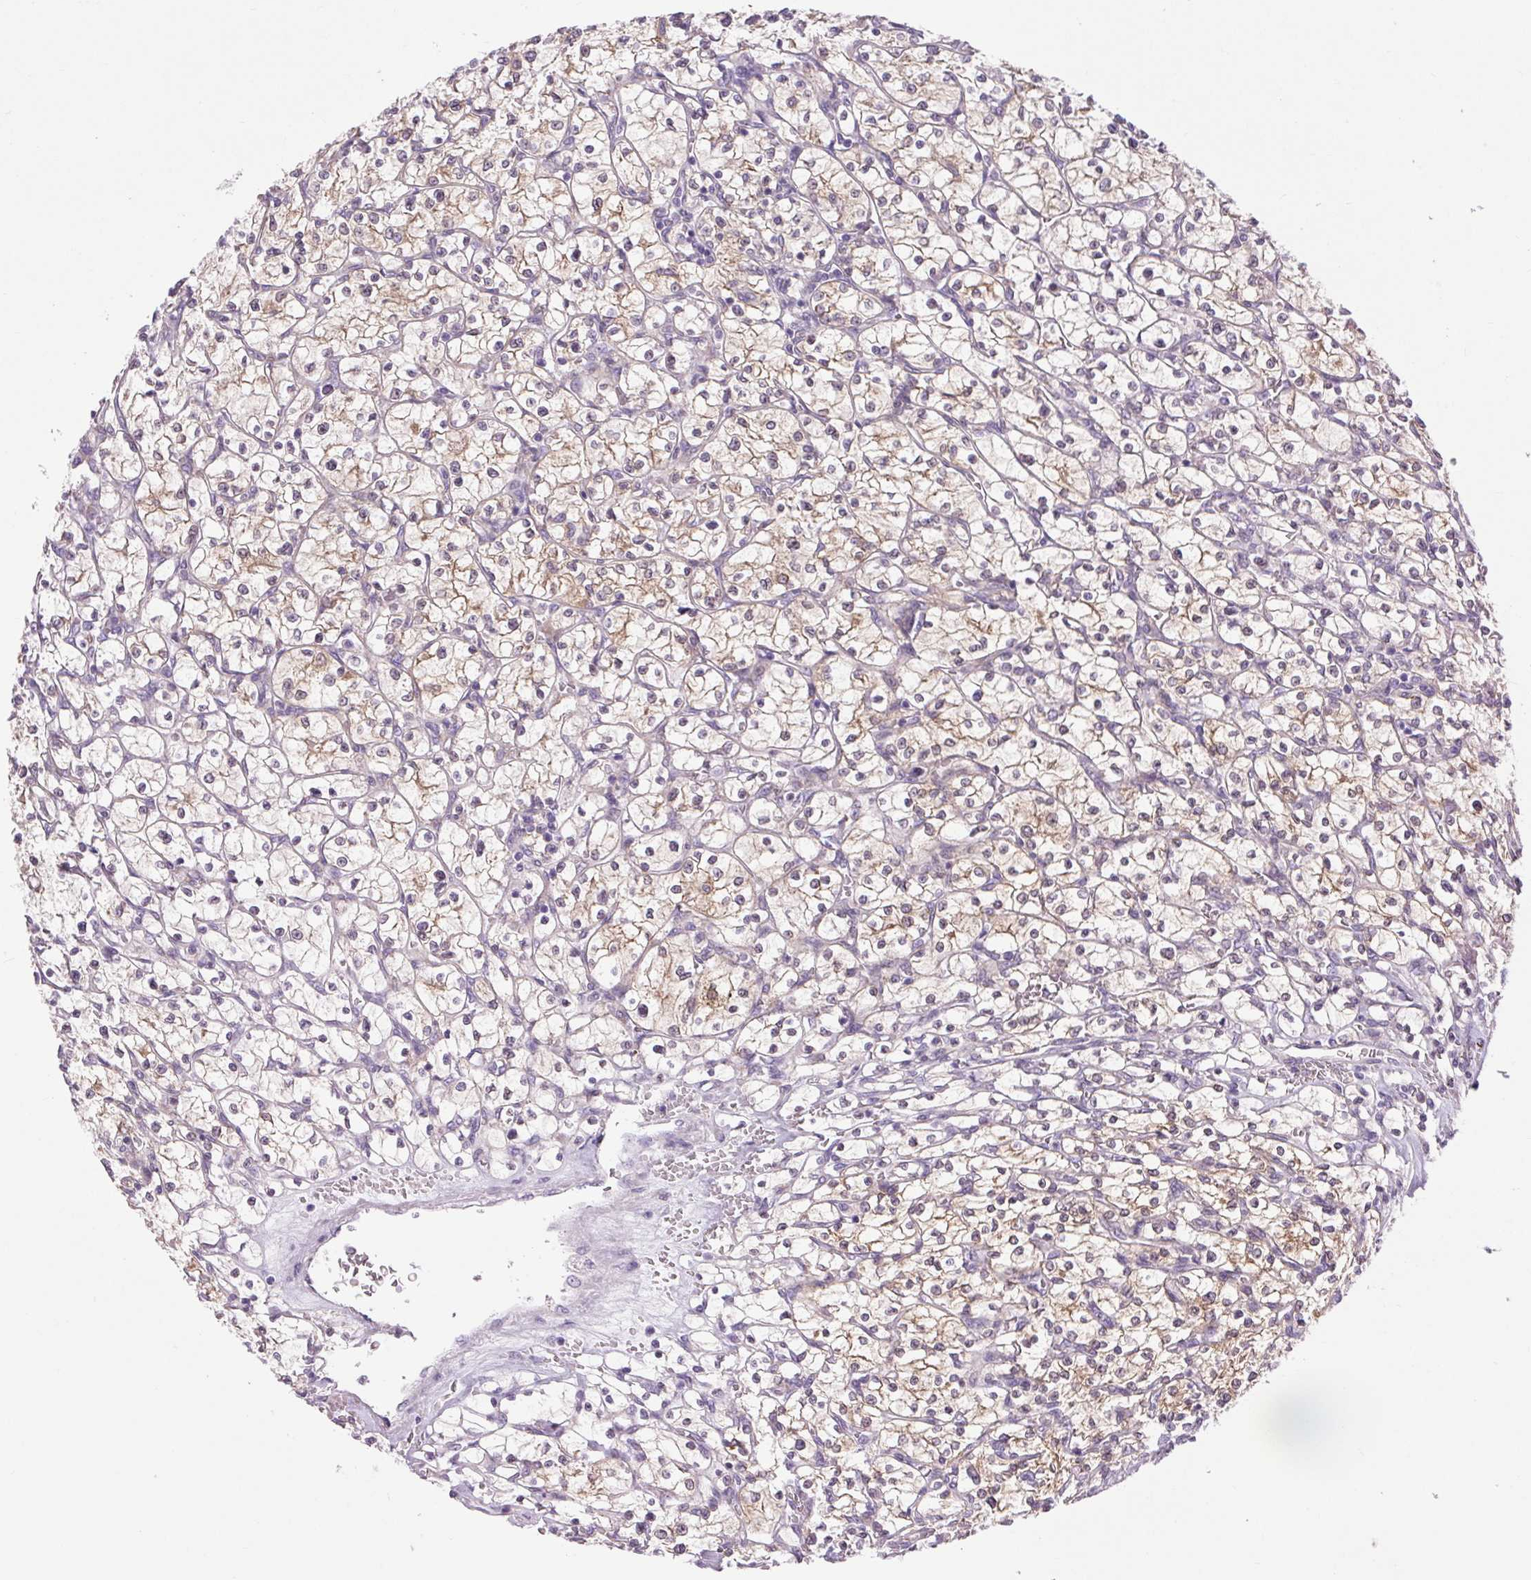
{"staining": {"intensity": "moderate", "quantity": "25%-75%", "location": "cytoplasmic/membranous"}, "tissue": "renal cancer", "cell_type": "Tumor cells", "image_type": "cancer", "snomed": [{"axis": "morphology", "description": "Adenocarcinoma, NOS"}, {"axis": "topography", "description": "Kidney"}], "caption": "The immunohistochemical stain highlights moderate cytoplasmic/membranous expression in tumor cells of renal cancer tissue. Ihc stains the protein of interest in brown and the nuclei are stained blue.", "gene": "SOWAHC", "patient": {"sex": "female", "age": 64}}